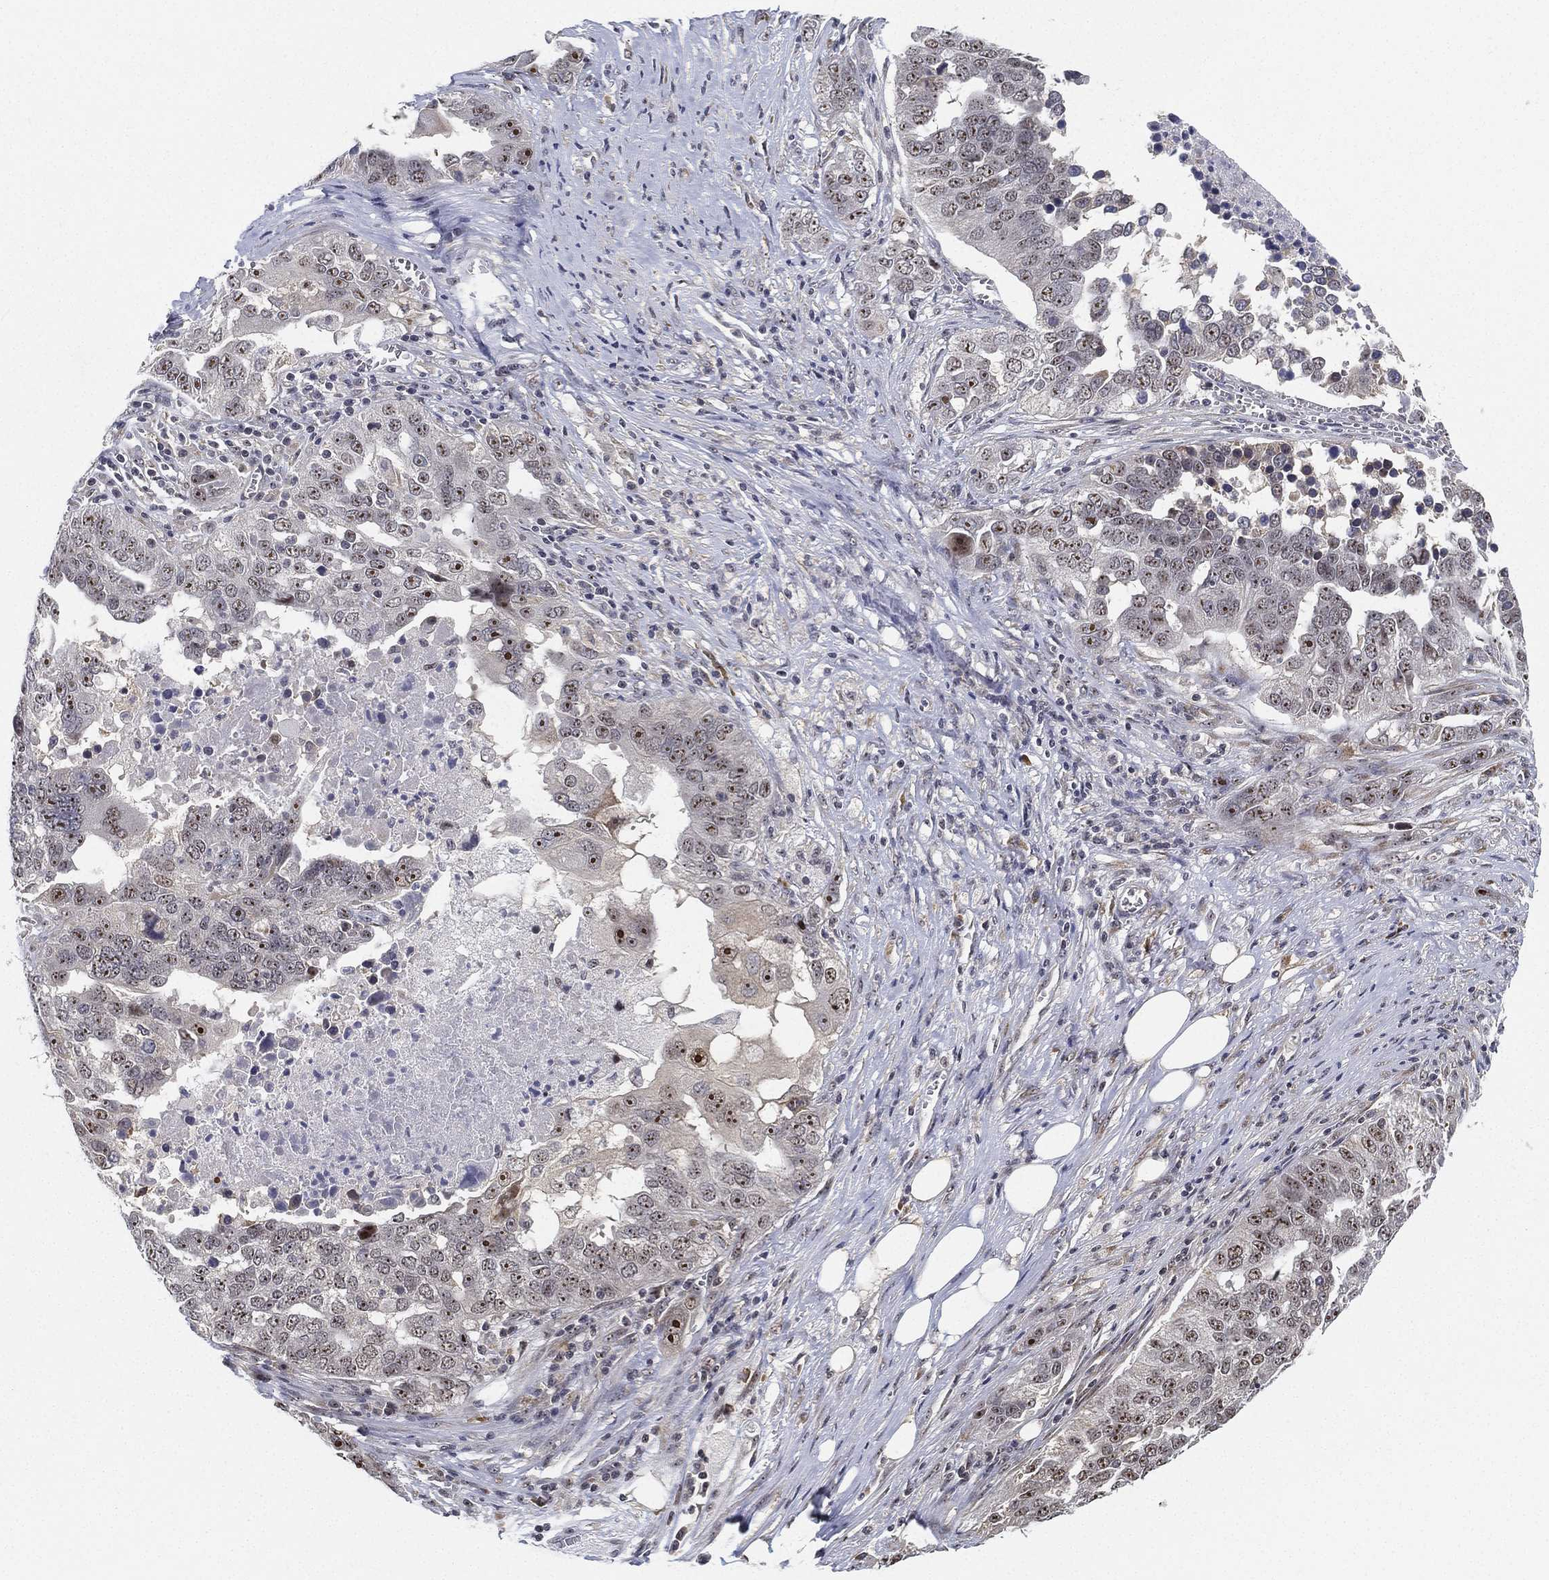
{"staining": {"intensity": "moderate", "quantity": "25%-75%", "location": "nuclear"}, "tissue": "ovarian cancer", "cell_type": "Tumor cells", "image_type": "cancer", "snomed": [{"axis": "morphology", "description": "Carcinoma, endometroid"}, {"axis": "topography", "description": "Soft tissue"}, {"axis": "topography", "description": "Ovary"}], "caption": "This photomicrograph displays ovarian cancer stained with IHC to label a protein in brown. The nuclear of tumor cells show moderate positivity for the protein. Nuclei are counter-stained blue.", "gene": "PPP1R16B", "patient": {"sex": "female", "age": 52}}